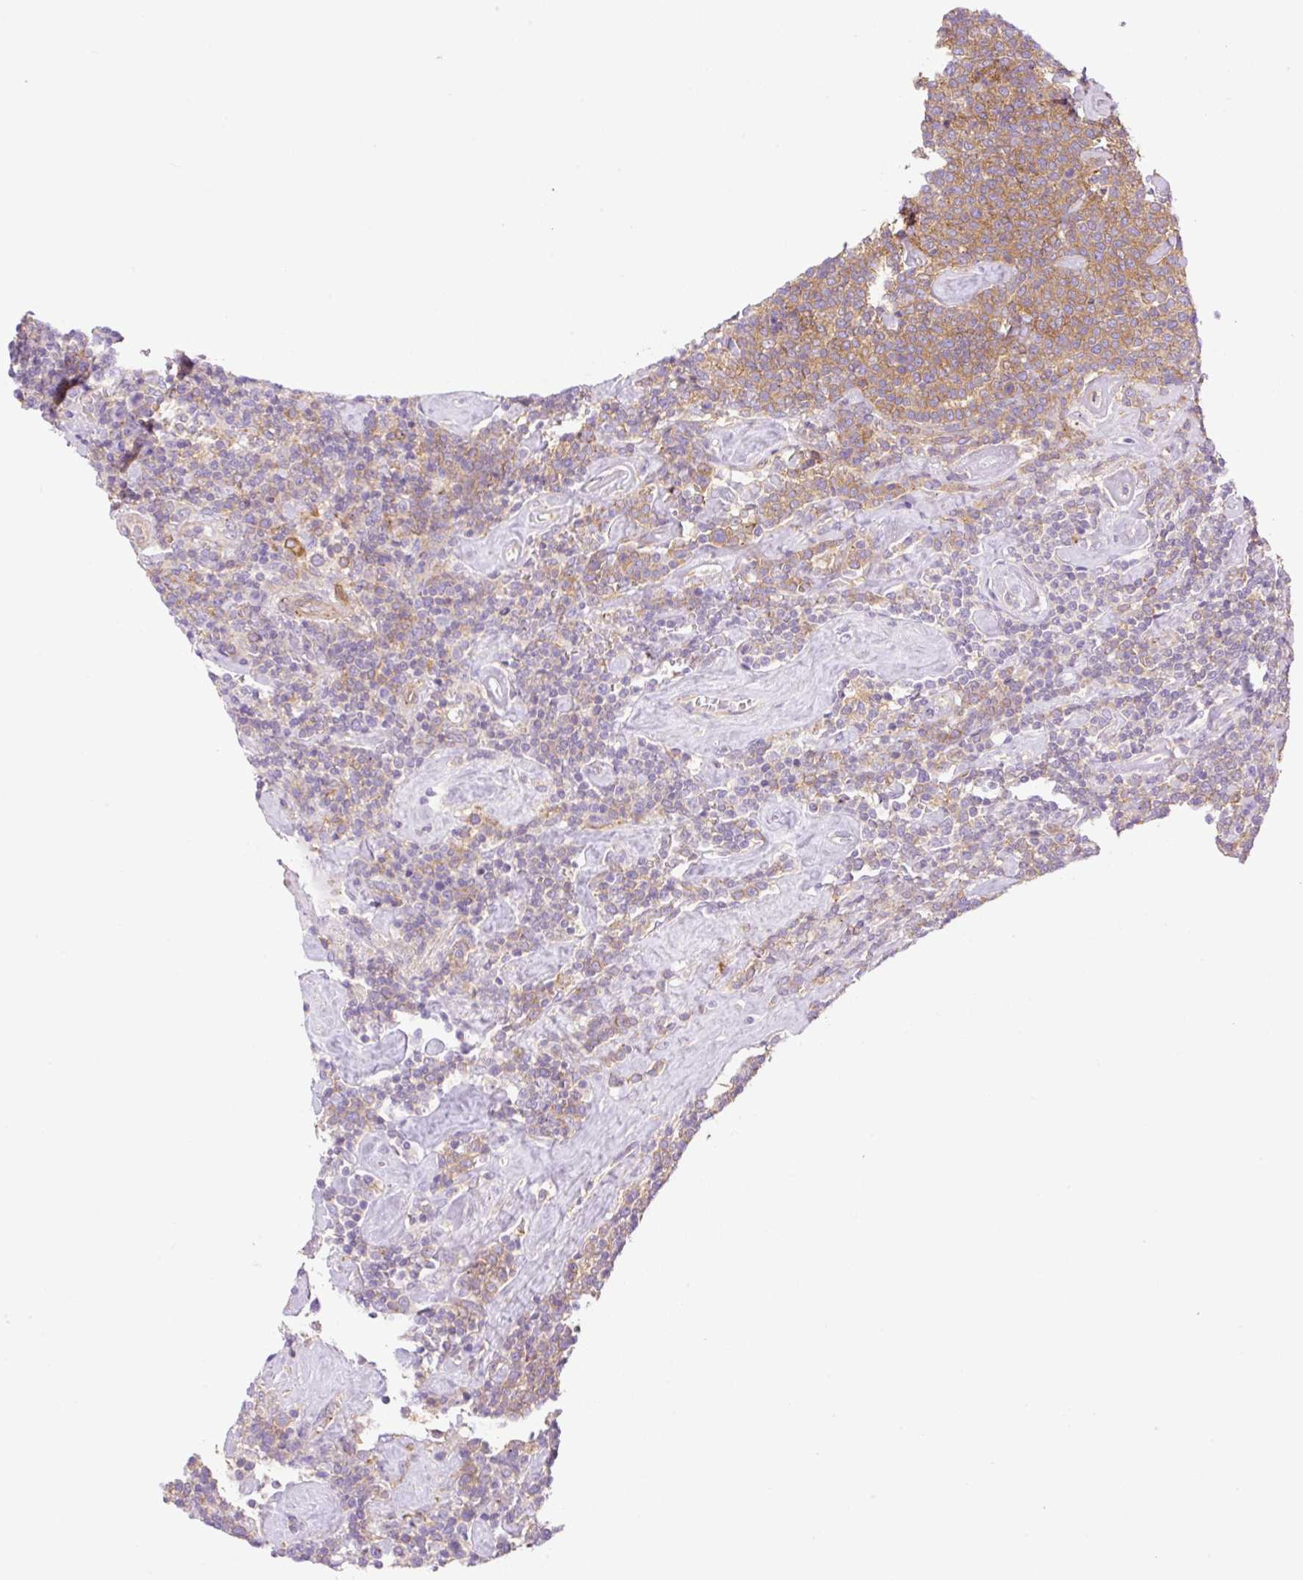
{"staining": {"intensity": "moderate", "quantity": "25%-75%", "location": "cytoplasmic/membranous"}, "tissue": "lymphoma", "cell_type": "Tumor cells", "image_type": "cancer", "snomed": [{"axis": "morphology", "description": "Malignant lymphoma, non-Hodgkin's type, High grade"}, {"axis": "topography", "description": "Lymph node"}], "caption": "This histopathology image demonstrates IHC staining of human high-grade malignant lymphoma, non-Hodgkin's type, with medium moderate cytoplasmic/membranous positivity in approximately 25%-75% of tumor cells.", "gene": "EHD3", "patient": {"sex": "male", "age": 61}}